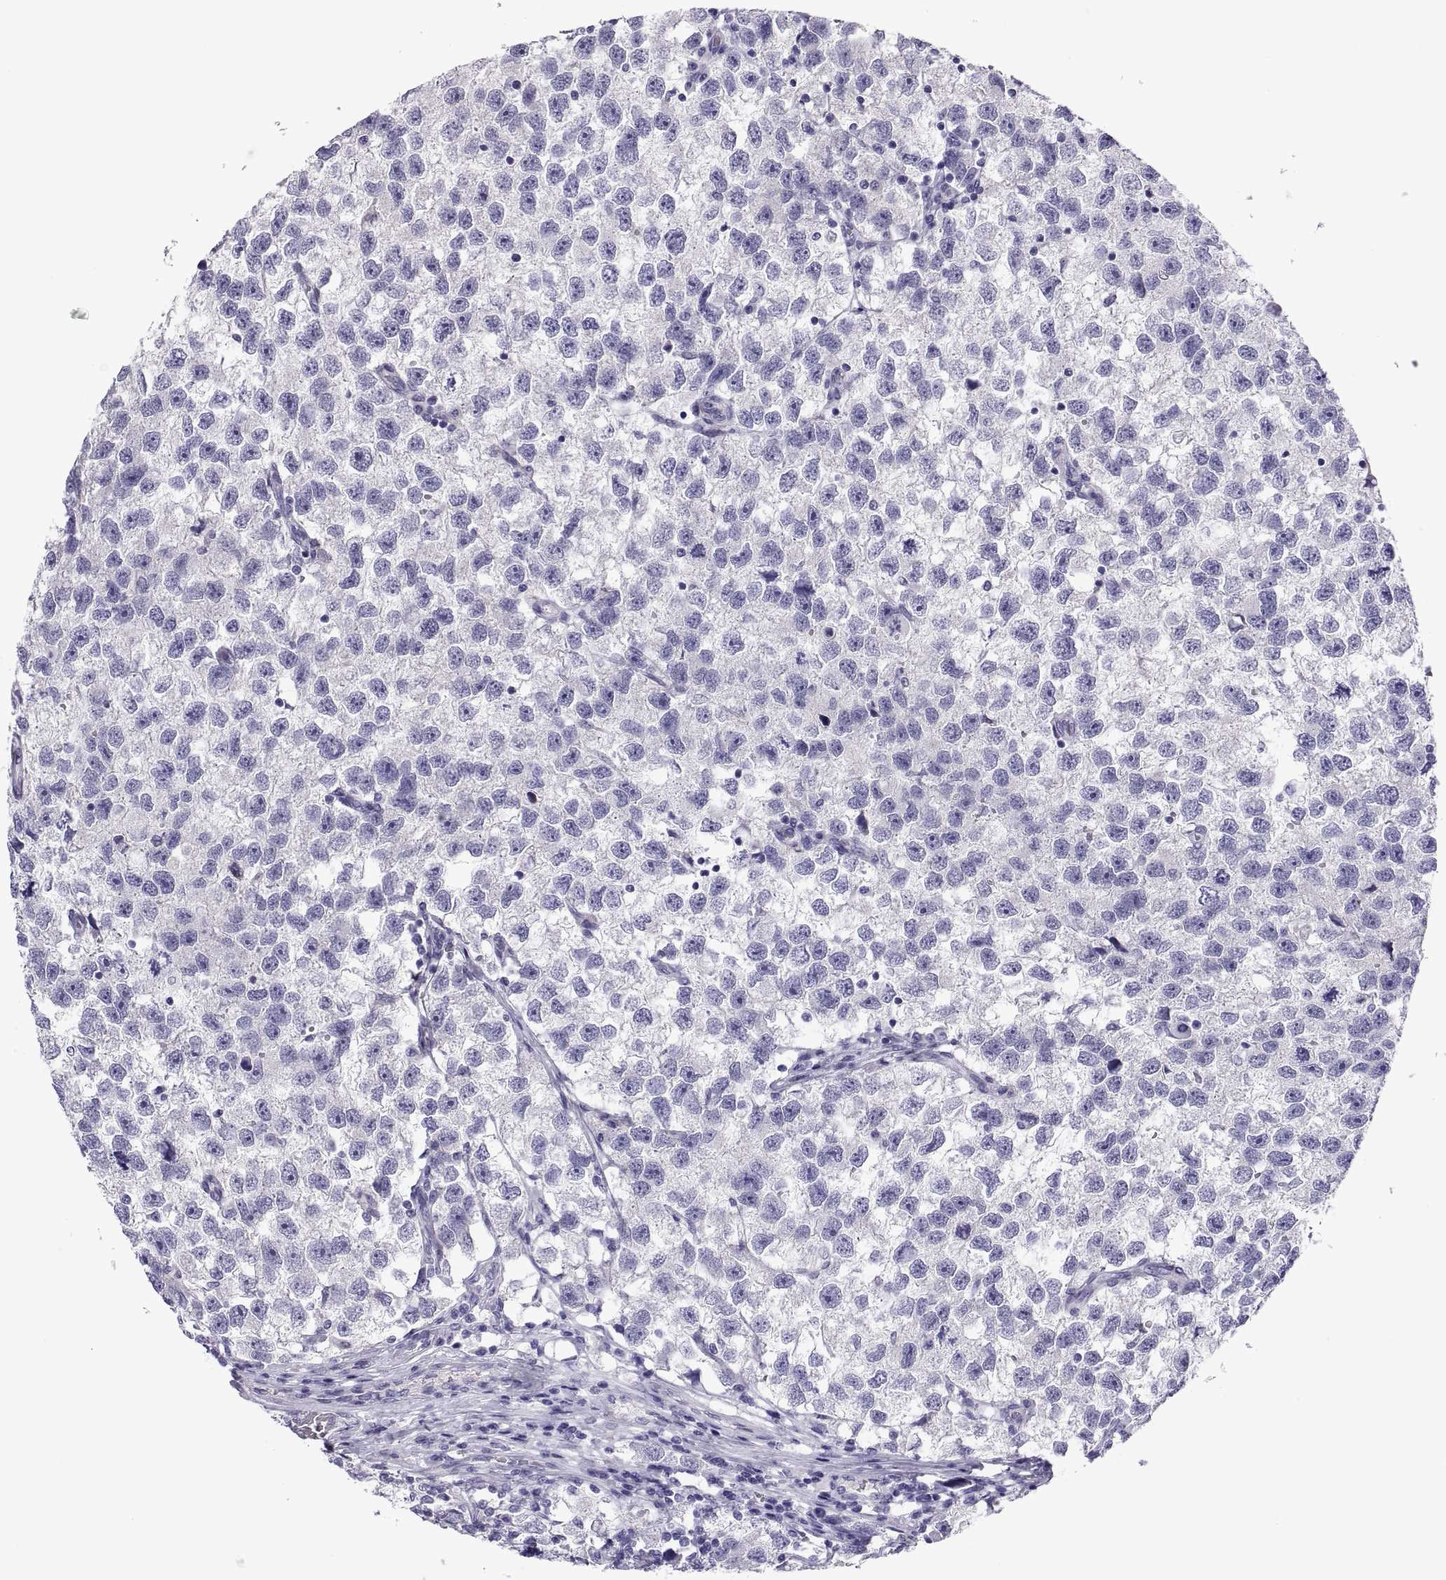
{"staining": {"intensity": "negative", "quantity": "none", "location": "none"}, "tissue": "testis cancer", "cell_type": "Tumor cells", "image_type": "cancer", "snomed": [{"axis": "morphology", "description": "Seminoma, NOS"}, {"axis": "topography", "description": "Testis"}], "caption": "Immunohistochemistry (IHC) image of neoplastic tissue: human testis cancer (seminoma) stained with DAB shows no significant protein staining in tumor cells.", "gene": "SPDYE1", "patient": {"sex": "male", "age": 26}}